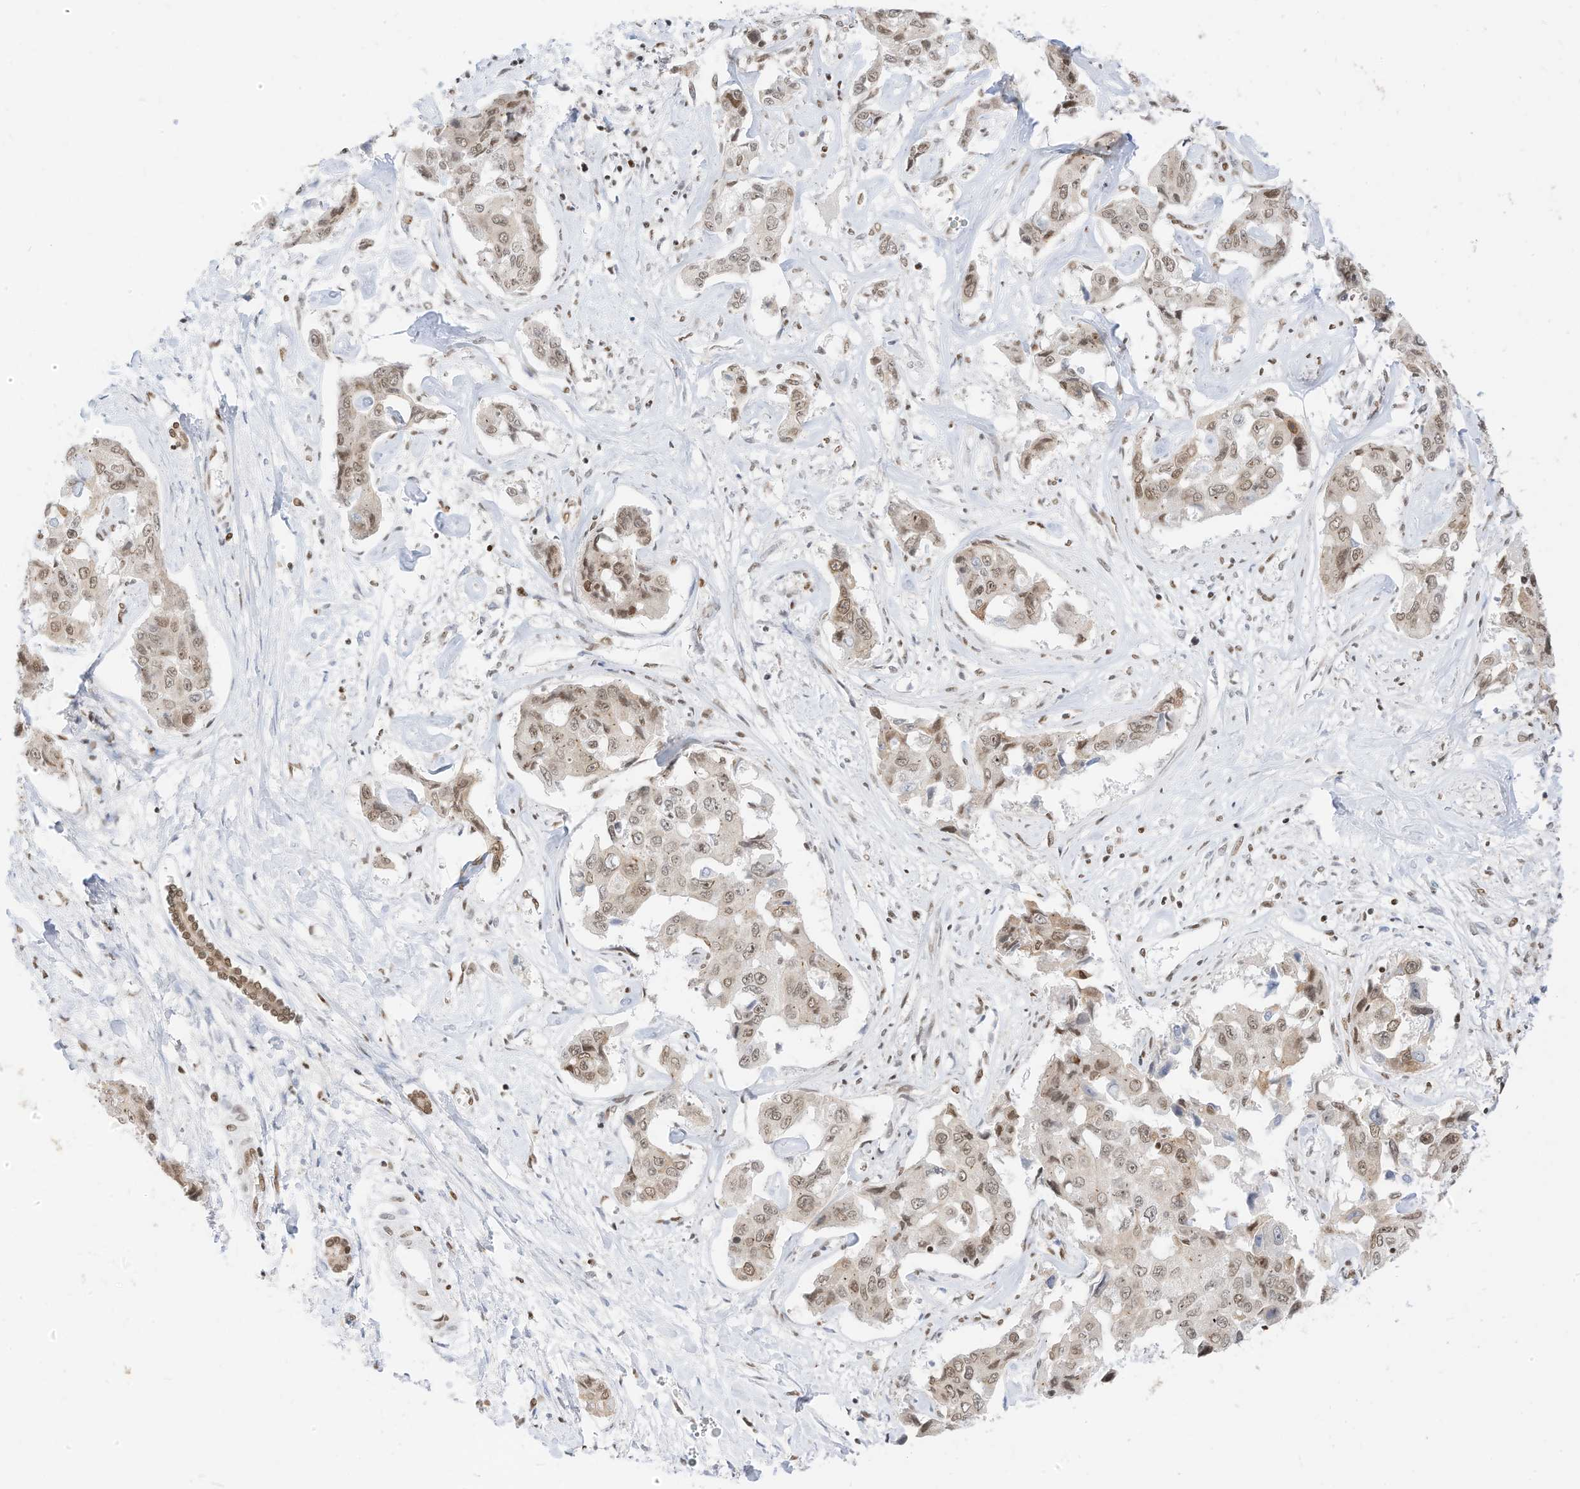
{"staining": {"intensity": "moderate", "quantity": ">75%", "location": "nuclear"}, "tissue": "liver cancer", "cell_type": "Tumor cells", "image_type": "cancer", "snomed": [{"axis": "morphology", "description": "Cholangiocarcinoma"}, {"axis": "topography", "description": "Liver"}], "caption": "Tumor cells reveal medium levels of moderate nuclear staining in approximately >75% of cells in human liver cholangiocarcinoma.", "gene": "SMARCA2", "patient": {"sex": "male", "age": 59}}